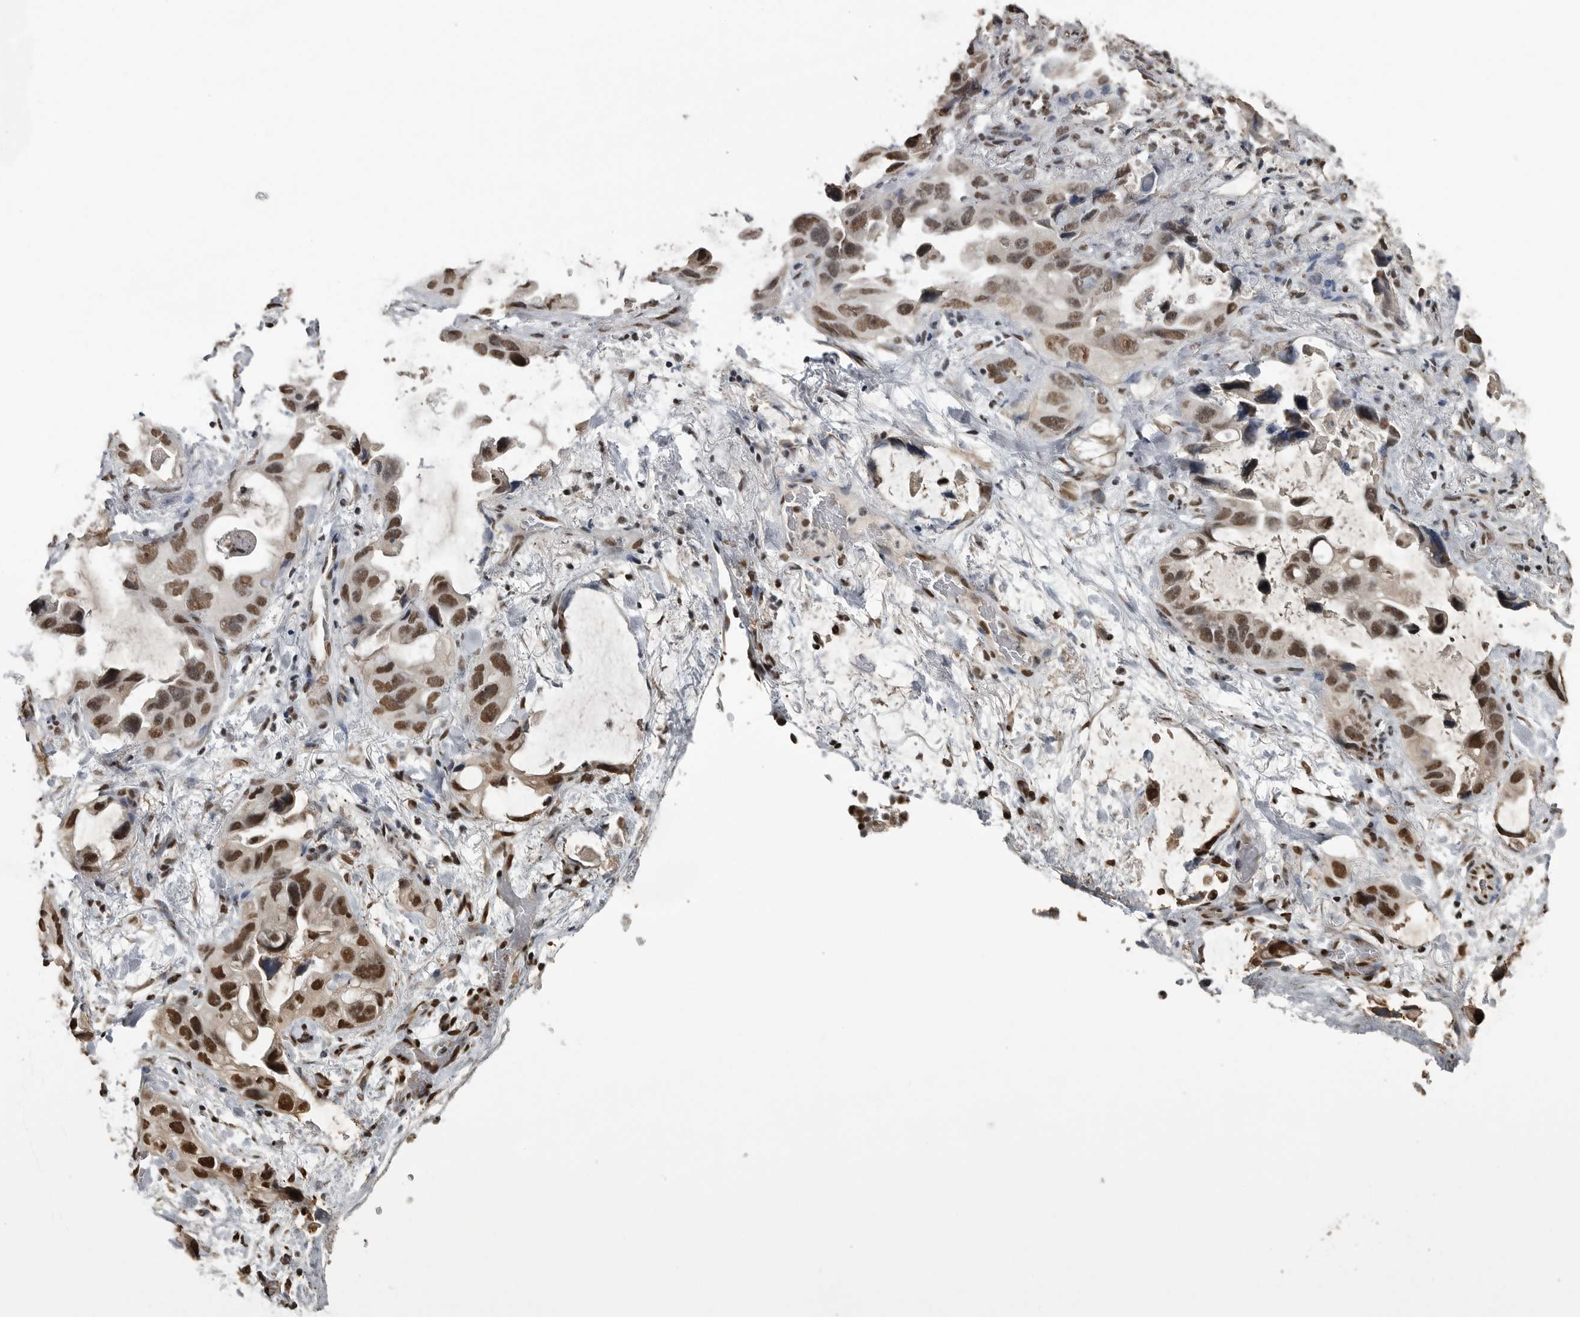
{"staining": {"intensity": "moderate", "quantity": ">75%", "location": "nuclear"}, "tissue": "lung cancer", "cell_type": "Tumor cells", "image_type": "cancer", "snomed": [{"axis": "morphology", "description": "Squamous cell carcinoma, NOS"}, {"axis": "topography", "description": "Lung"}], "caption": "The photomicrograph demonstrates a brown stain indicating the presence of a protein in the nuclear of tumor cells in lung cancer (squamous cell carcinoma).", "gene": "TGS1", "patient": {"sex": "female", "age": 73}}